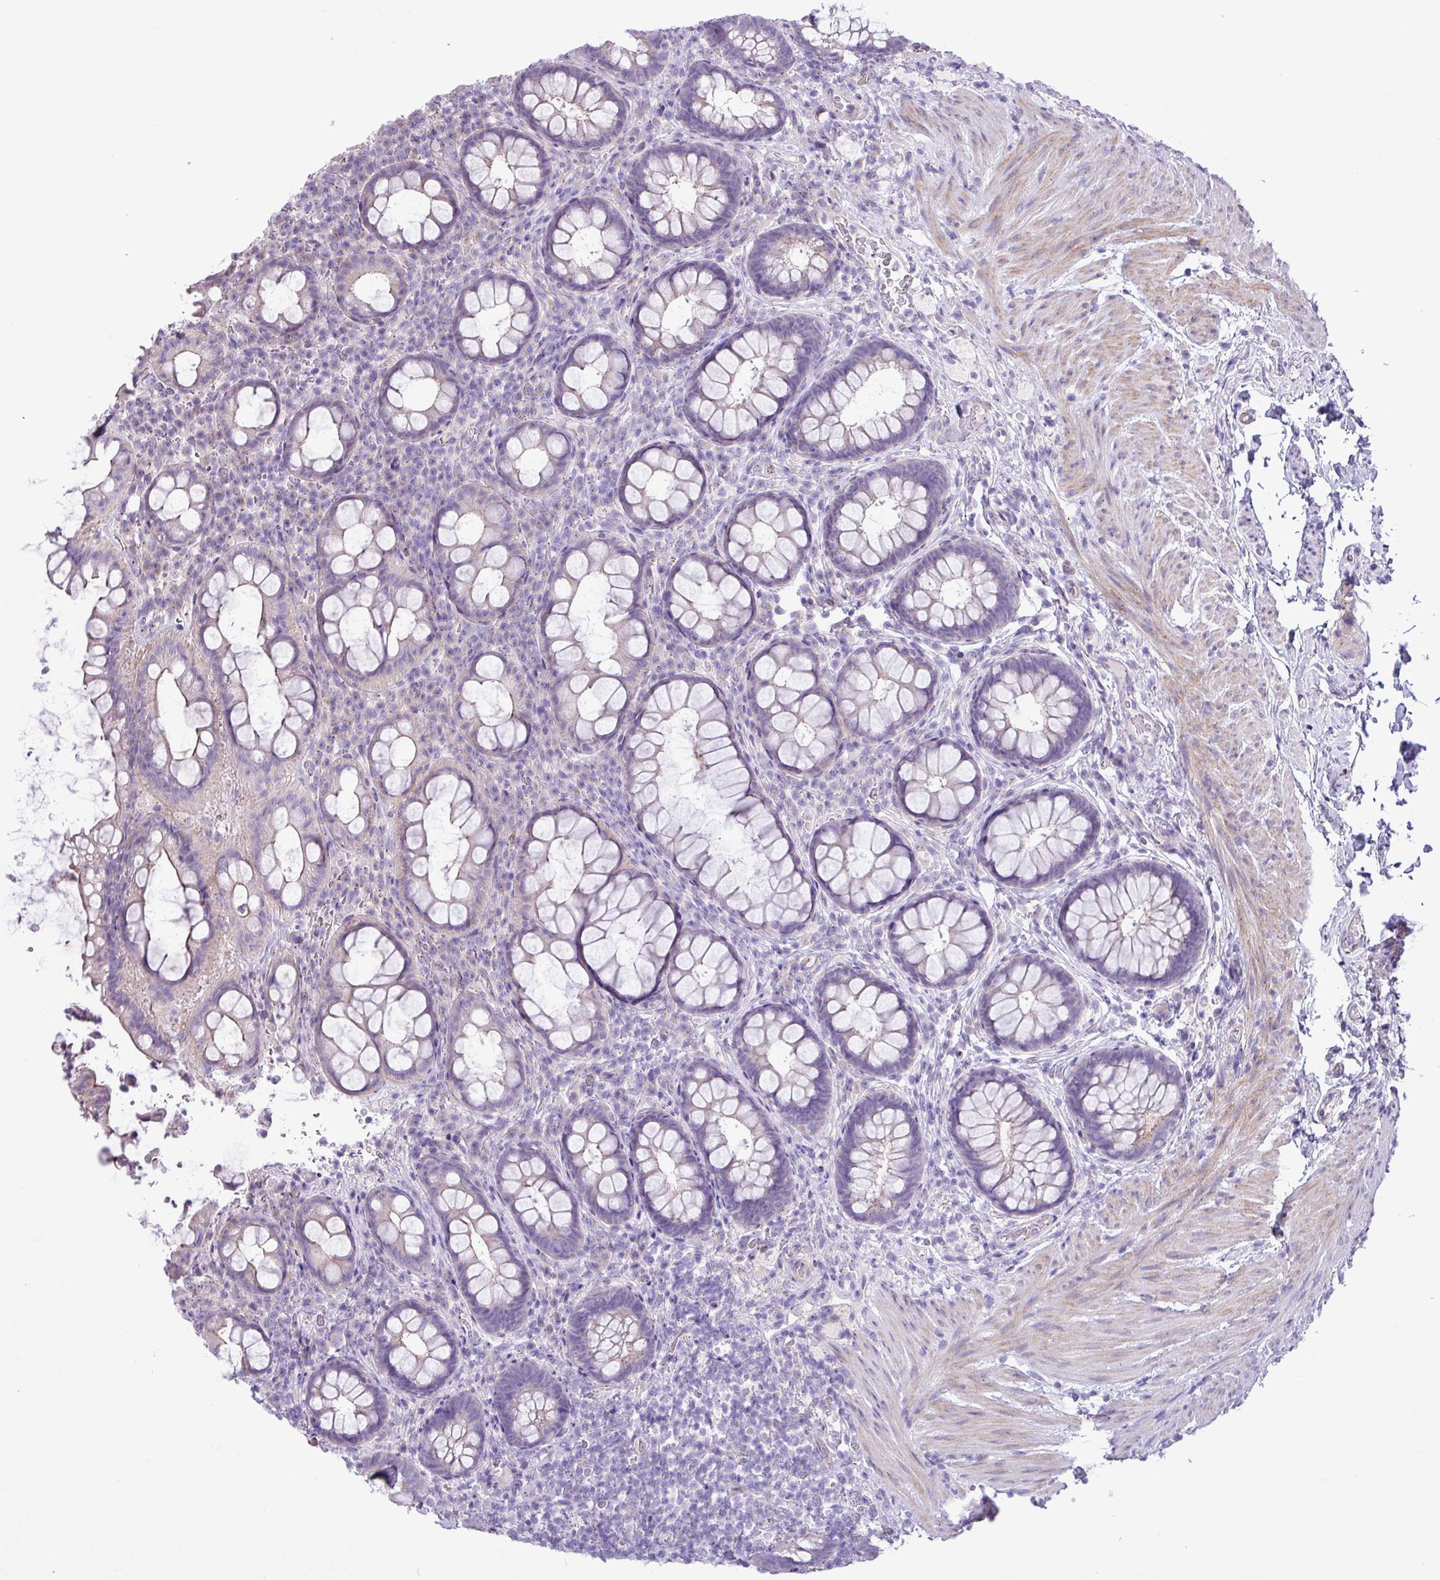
{"staining": {"intensity": "moderate", "quantity": "<25%", "location": "cytoplasmic/membranous"}, "tissue": "rectum", "cell_type": "Glandular cells", "image_type": "normal", "snomed": [{"axis": "morphology", "description": "Normal tissue, NOS"}, {"axis": "topography", "description": "Rectum"}, {"axis": "topography", "description": "Peripheral nerve tissue"}], "caption": "DAB (3,3'-diaminobenzidine) immunohistochemical staining of normal rectum reveals moderate cytoplasmic/membranous protein positivity in approximately <25% of glandular cells. (DAB = brown stain, brightfield microscopy at high magnification).", "gene": "SPINK8", "patient": {"sex": "female", "age": 69}}